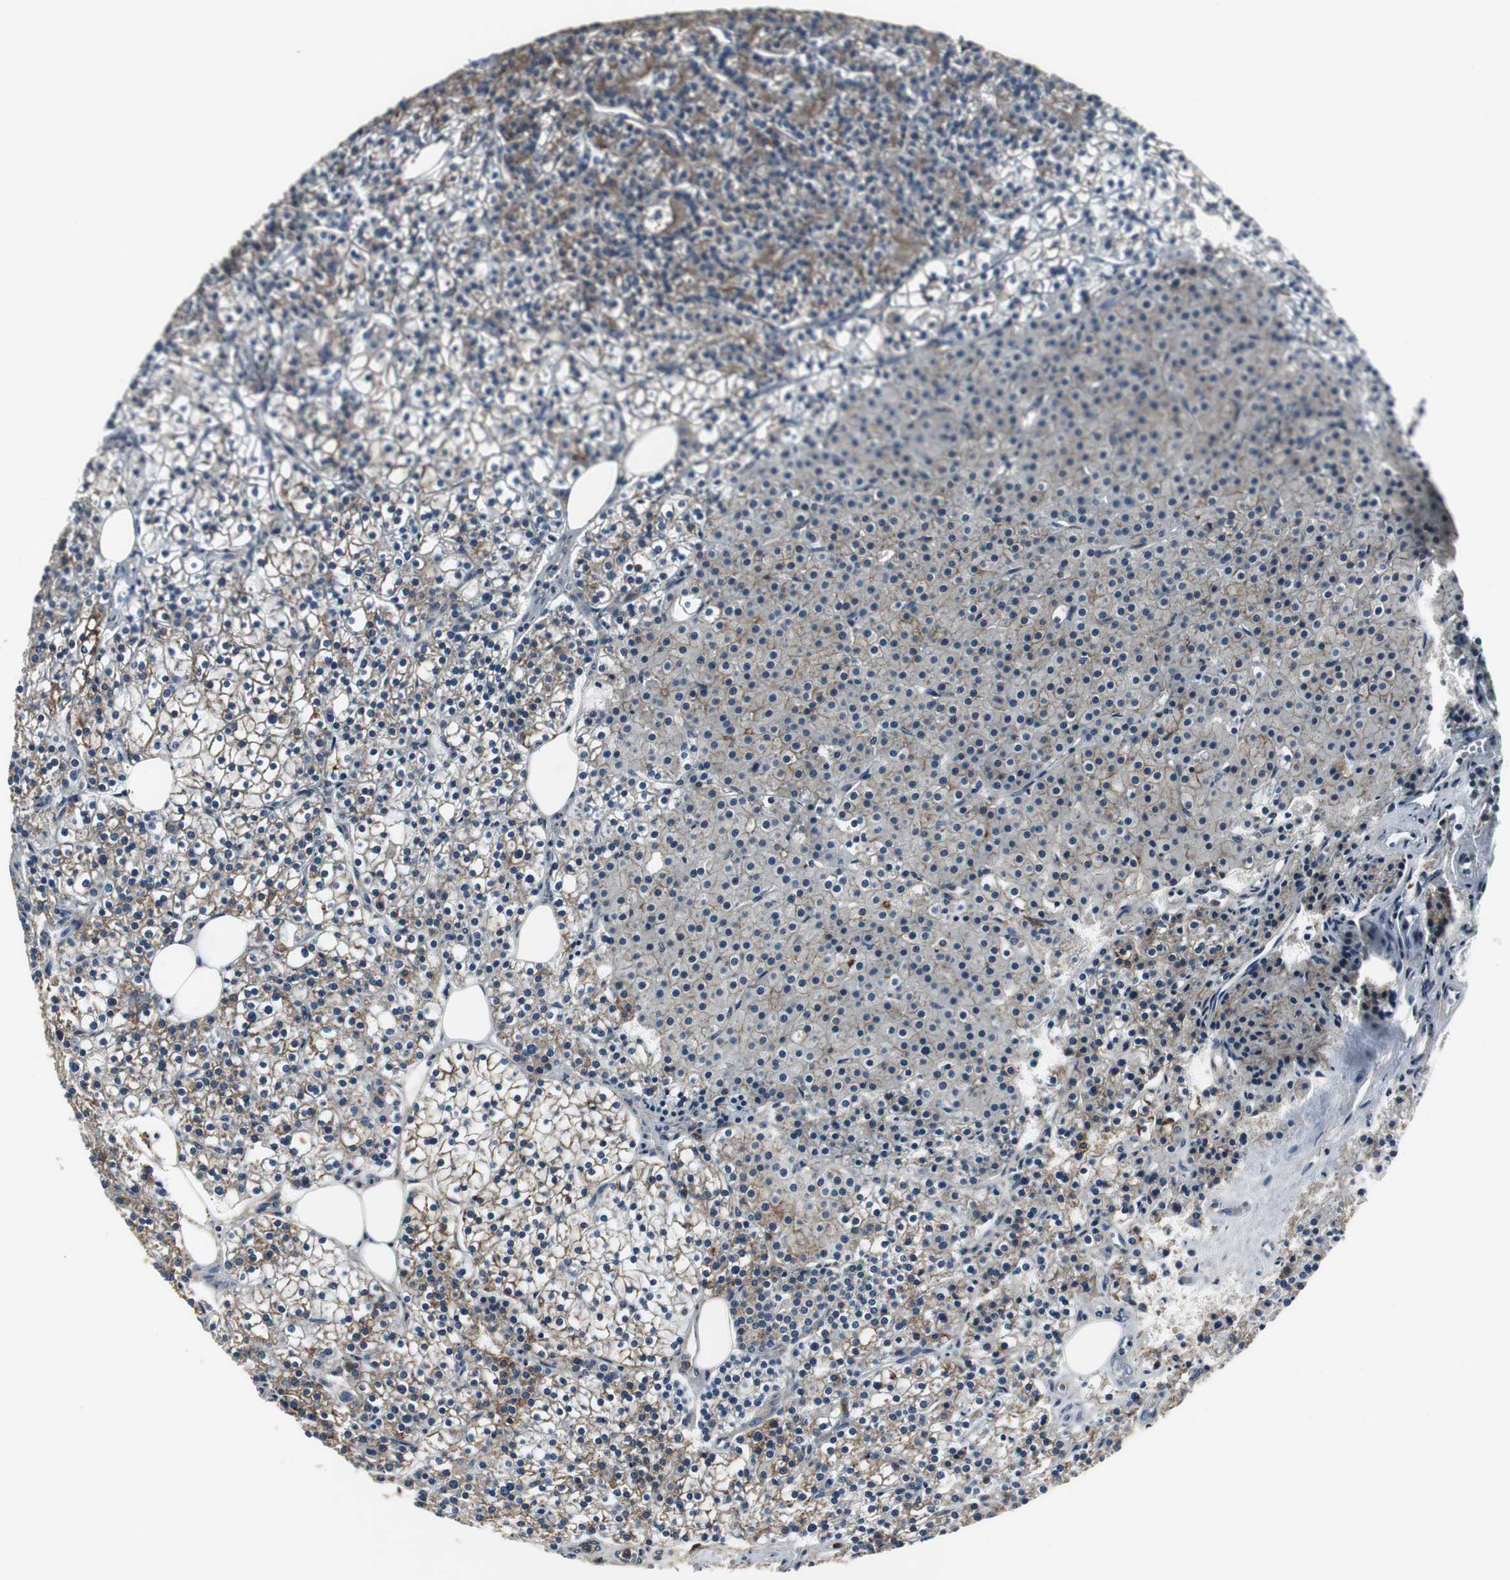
{"staining": {"intensity": "moderate", "quantity": ">75%", "location": "cytoplasmic/membranous"}, "tissue": "parathyroid gland", "cell_type": "Glandular cells", "image_type": "normal", "snomed": [{"axis": "morphology", "description": "Normal tissue, NOS"}, {"axis": "topography", "description": "Parathyroid gland"}], "caption": "Protein staining of normal parathyroid gland exhibits moderate cytoplasmic/membranous staining in about >75% of glandular cells. The staining was performed using DAB to visualize the protein expression in brown, while the nuclei were stained in blue with hematoxylin (Magnification: 20x).", "gene": "MKX", "patient": {"sex": "female", "age": 63}}